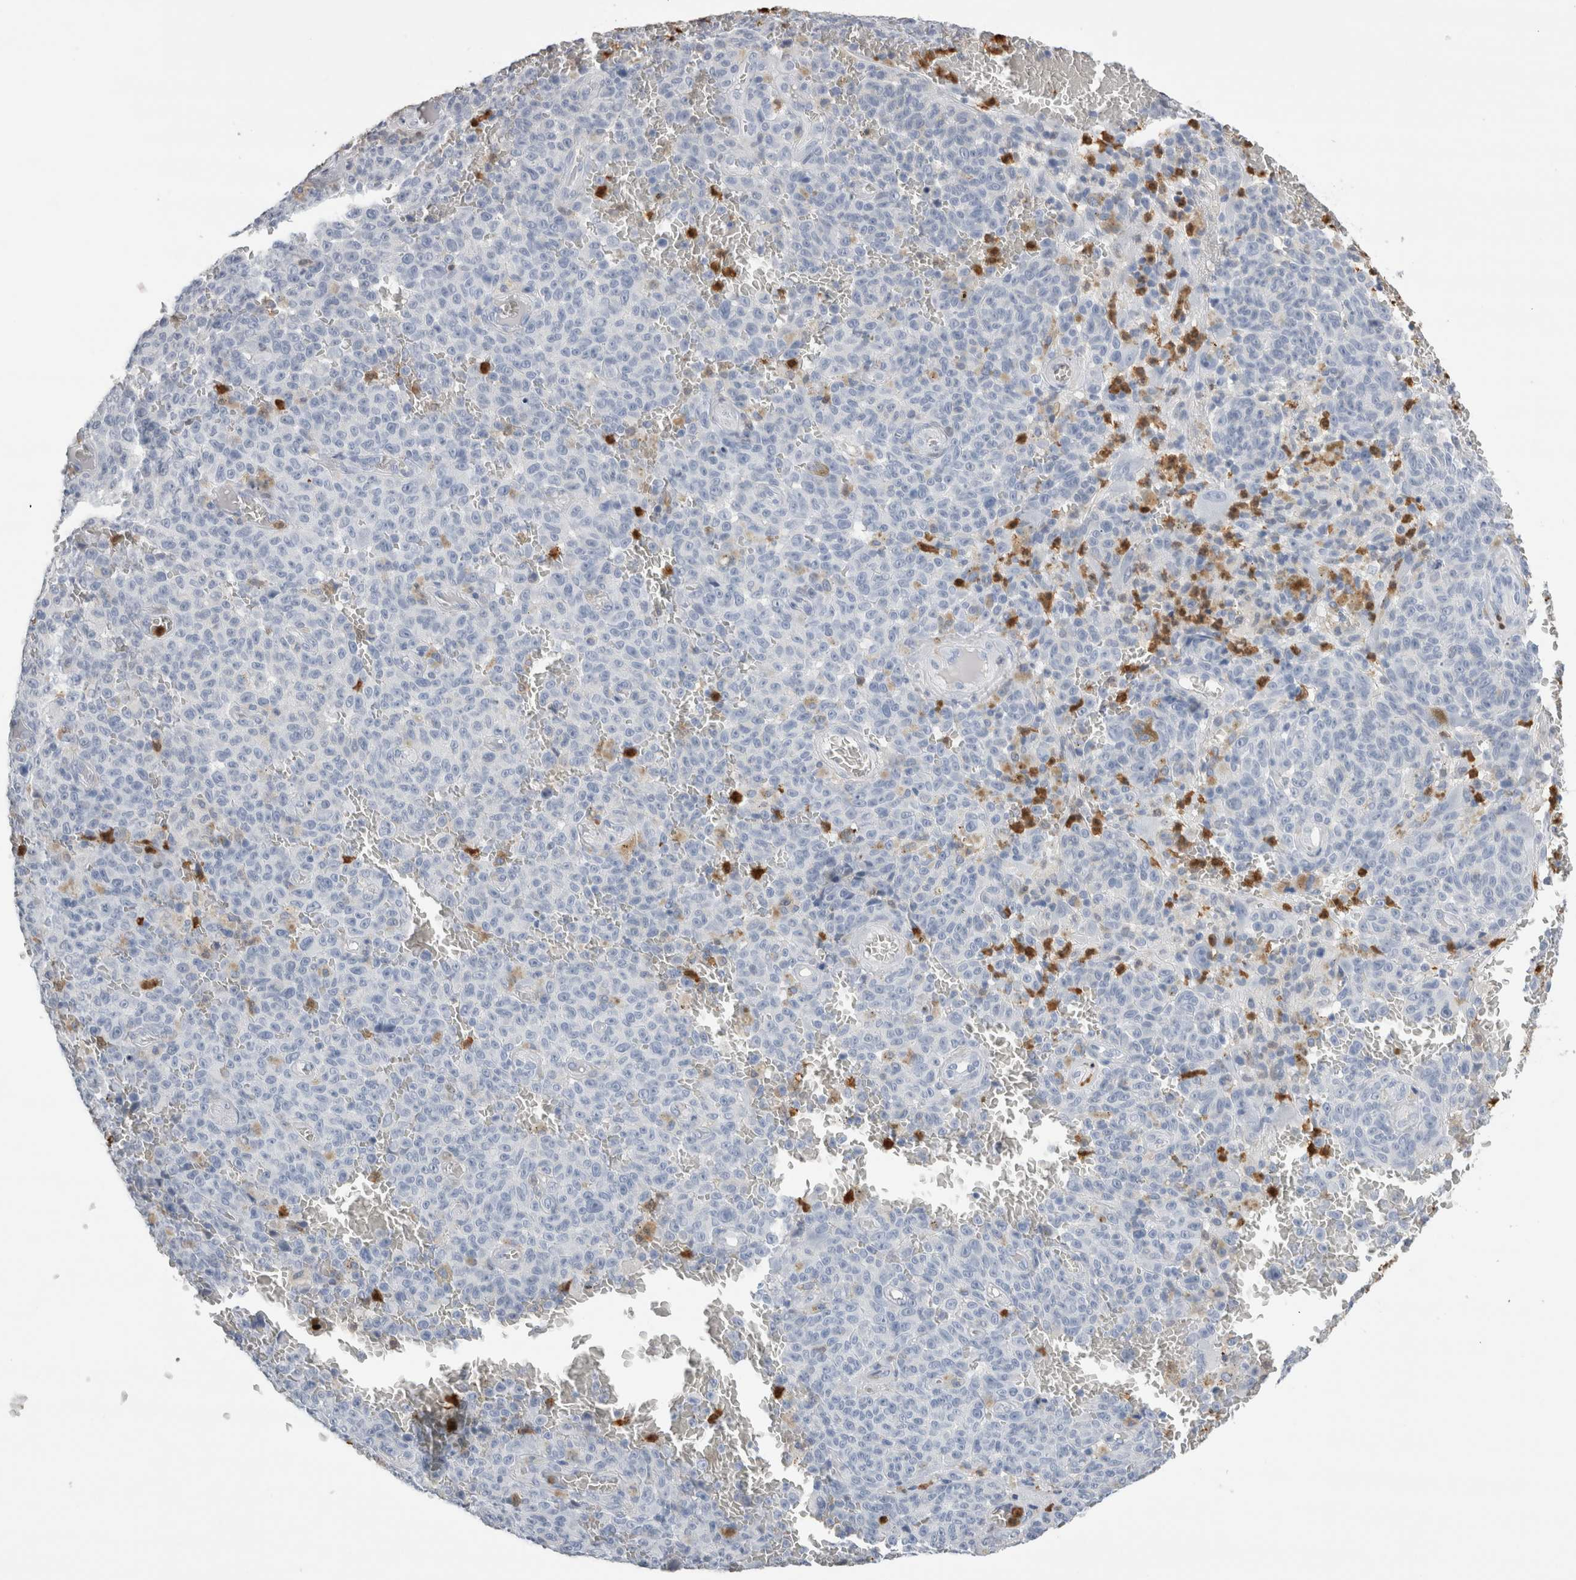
{"staining": {"intensity": "negative", "quantity": "none", "location": "none"}, "tissue": "melanoma", "cell_type": "Tumor cells", "image_type": "cancer", "snomed": [{"axis": "morphology", "description": "Malignant melanoma, NOS"}, {"axis": "topography", "description": "Skin"}], "caption": "High magnification brightfield microscopy of melanoma stained with DAB (3,3'-diaminobenzidine) (brown) and counterstained with hematoxylin (blue): tumor cells show no significant expression.", "gene": "S100A12", "patient": {"sex": "female", "age": 82}}